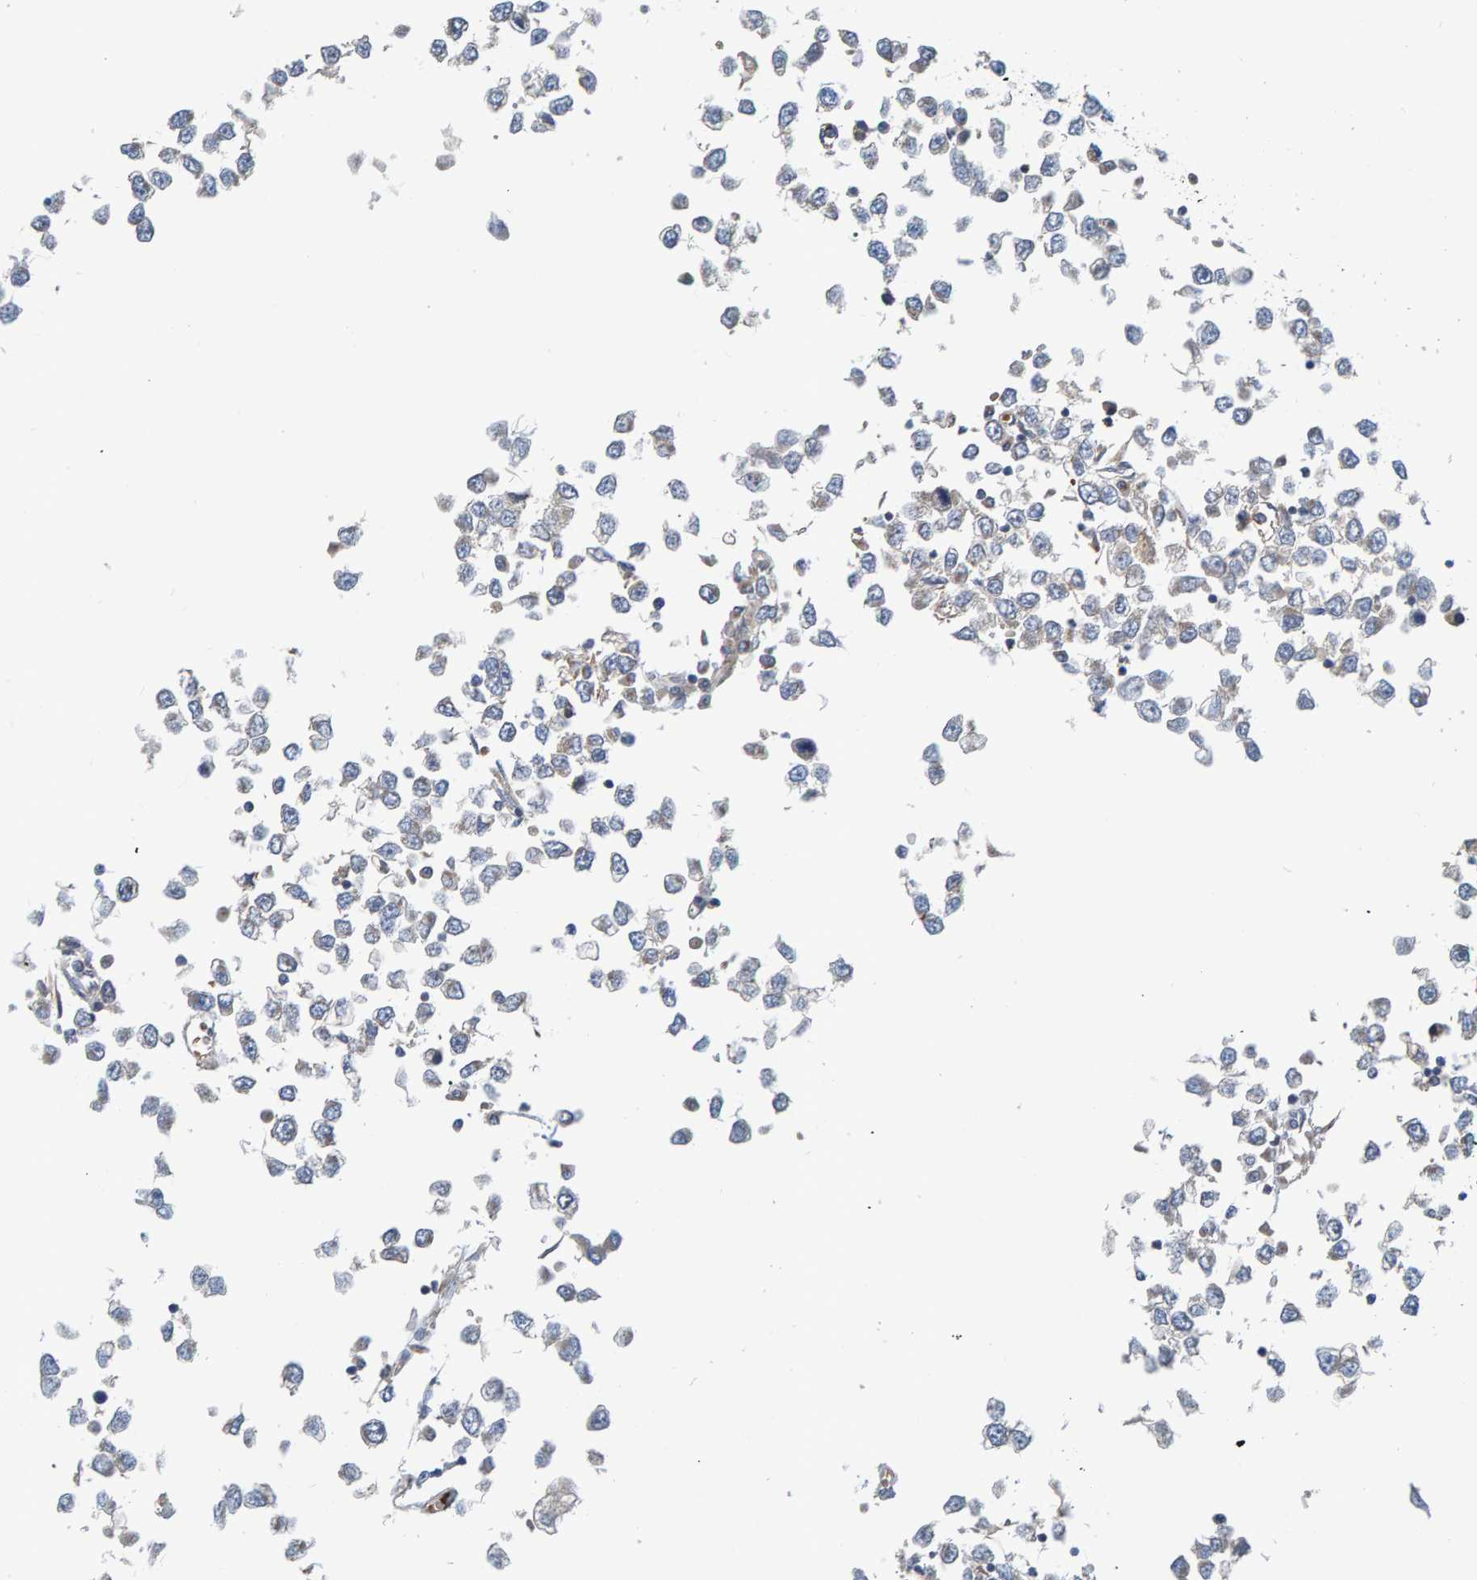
{"staining": {"intensity": "negative", "quantity": "none", "location": "none"}, "tissue": "testis cancer", "cell_type": "Tumor cells", "image_type": "cancer", "snomed": [{"axis": "morphology", "description": "Seminoma, NOS"}, {"axis": "topography", "description": "Testis"}], "caption": "Immunohistochemistry photomicrograph of neoplastic tissue: human seminoma (testis) stained with DAB (3,3'-diaminobenzidine) exhibits no significant protein expression in tumor cells.", "gene": "UBAP1", "patient": {"sex": "male", "age": 65}}